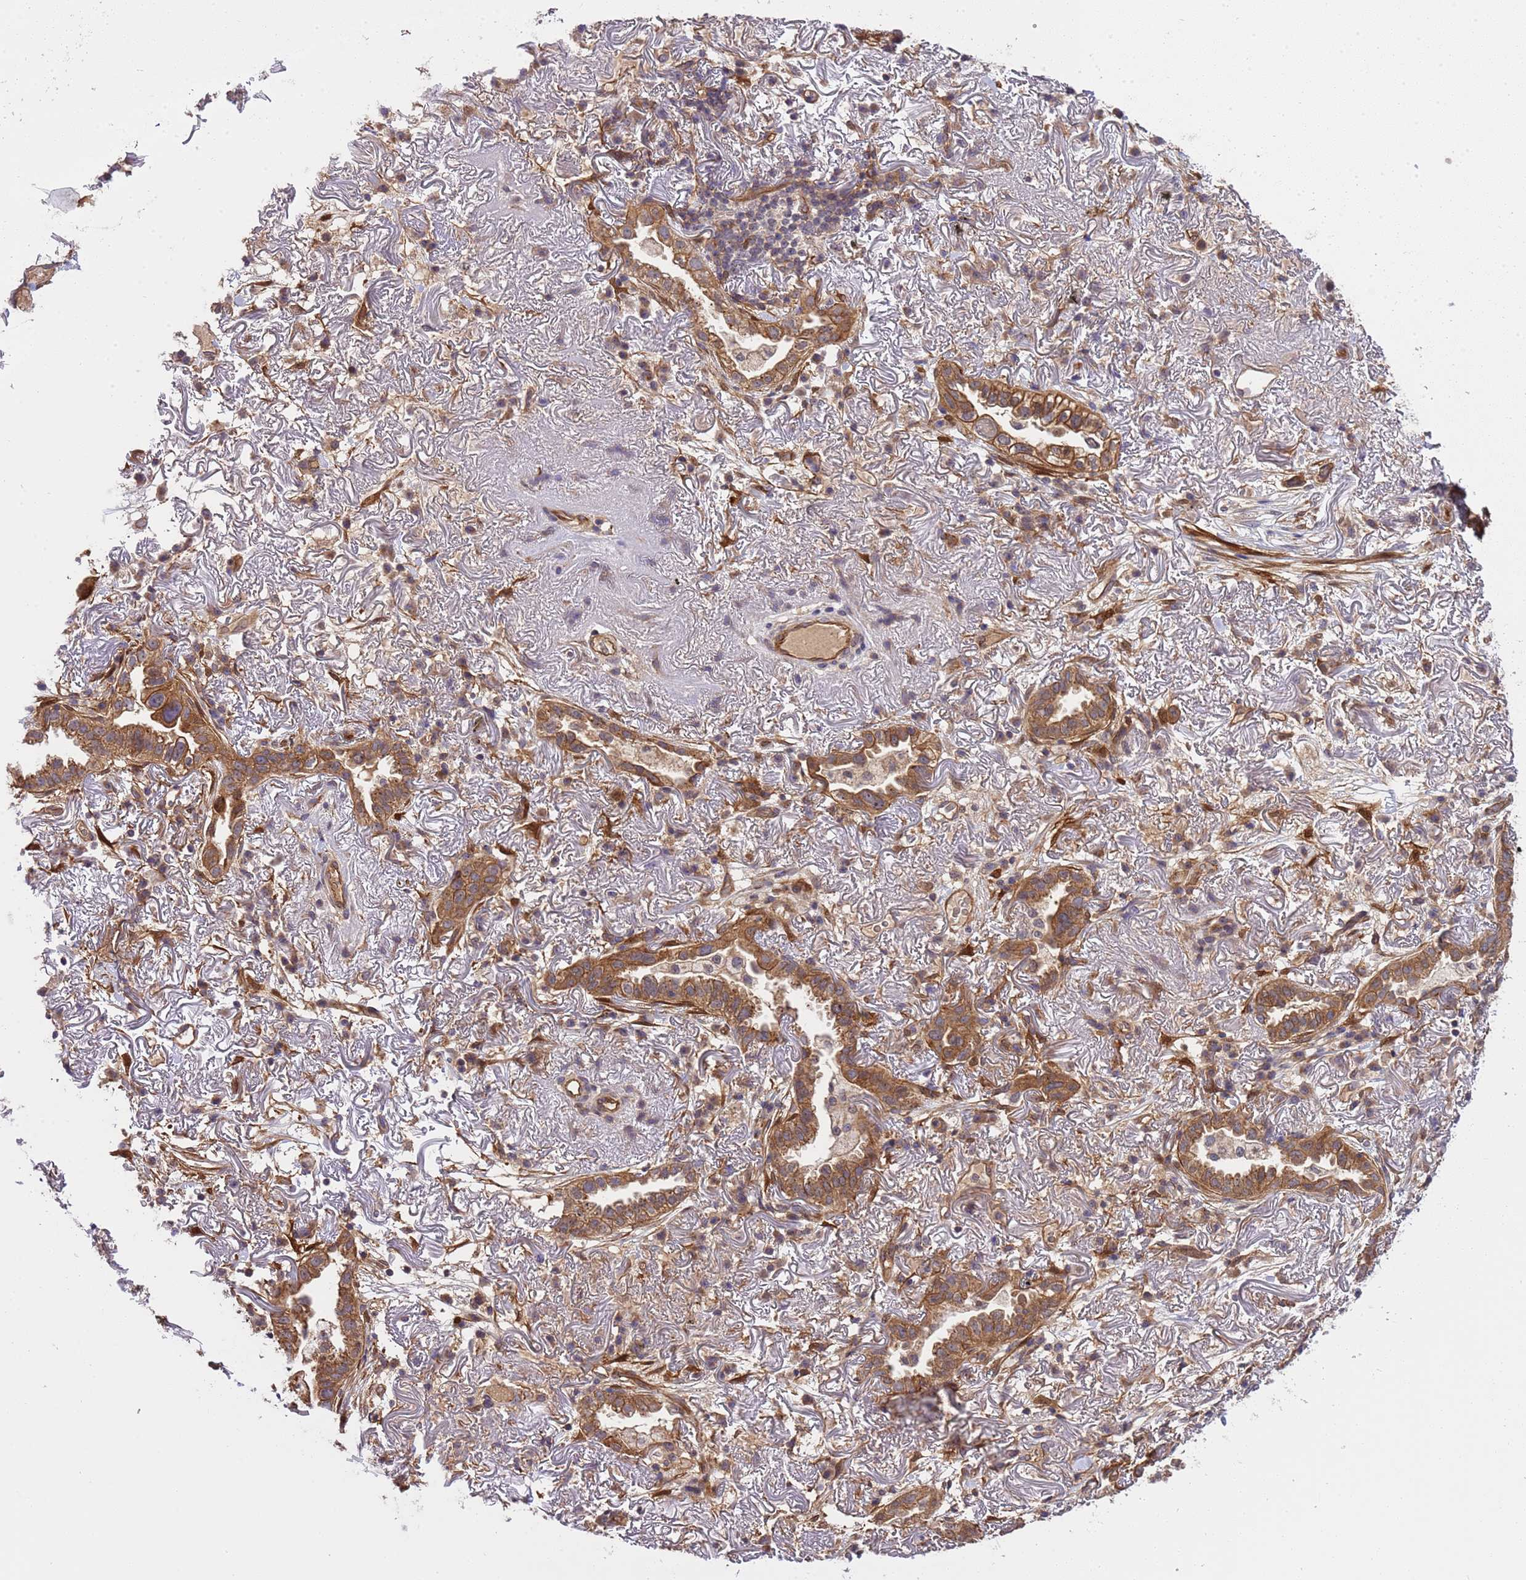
{"staining": {"intensity": "moderate", "quantity": ">75%", "location": "cytoplasmic/membranous"}, "tissue": "lung cancer", "cell_type": "Tumor cells", "image_type": "cancer", "snomed": [{"axis": "morphology", "description": "Adenocarcinoma, NOS"}, {"axis": "topography", "description": "Lung"}], "caption": "IHC of human lung adenocarcinoma demonstrates medium levels of moderate cytoplasmic/membranous expression in approximately >75% of tumor cells. (DAB IHC, brown staining for protein, blue staining for nuclei).", "gene": "SMCO3", "patient": {"sex": "female", "age": 69}}